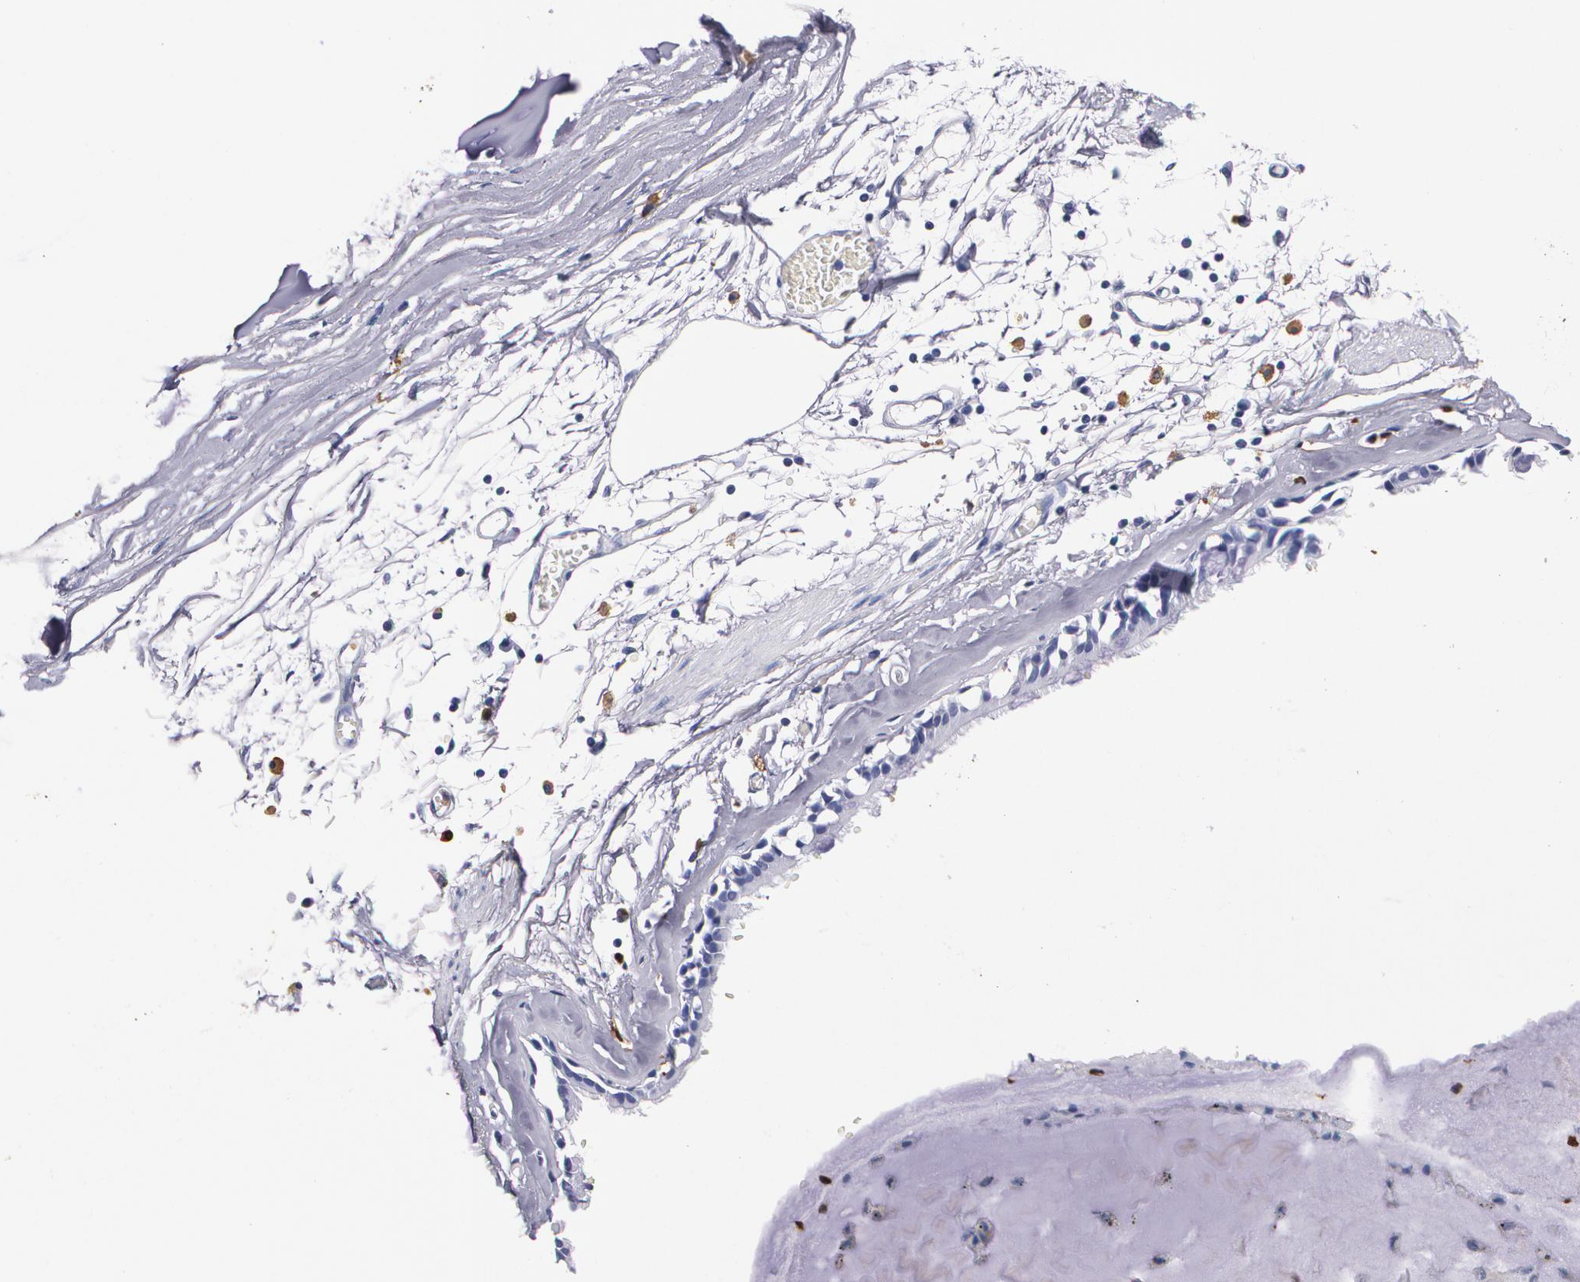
{"staining": {"intensity": "negative", "quantity": "none", "location": "none"}, "tissue": "adipose tissue", "cell_type": "Adipocytes", "image_type": "normal", "snomed": [{"axis": "morphology", "description": "Normal tissue, NOS"}, {"axis": "topography", "description": "Bronchus"}, {"axis": "topography", "description": "Lung"}], "caption": "DAB (3,3'-diaminobenzidine) immunohistochemical staining of unremarkable adipose tissue reveals no significant positivity in adipocytes. (DAB immunohistochemistry visualized using brightfield microscopy, high magnification).", "gene": "S100A8", "patient": {"sex": "female", "age": 56}}